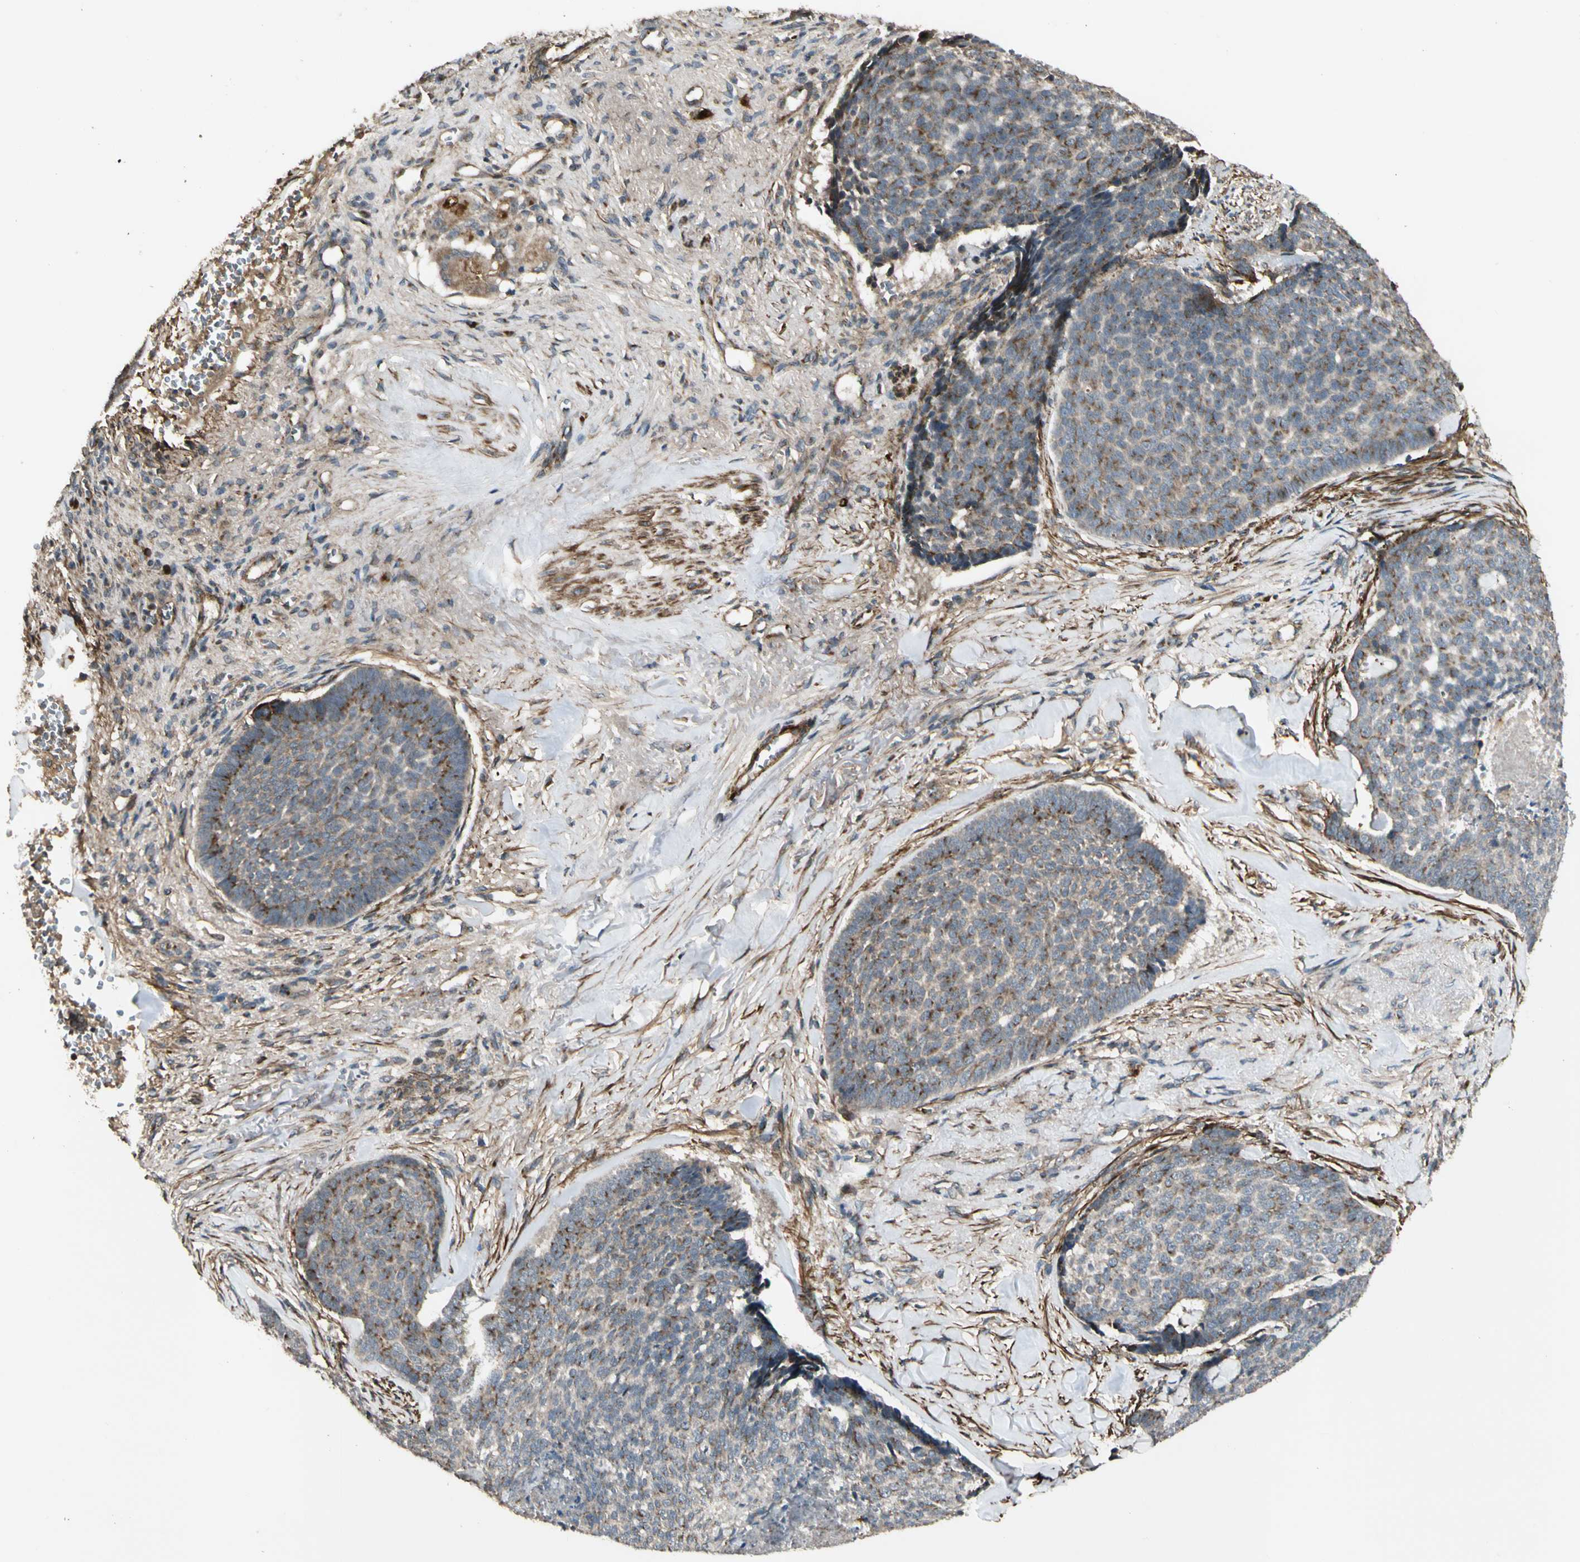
{"staining": {"intensity": "moderate", "quantity": "<25%", "location": "cytoplasmic/membranous"}, "tissue": "skin cancer", "cell_type": "Tumor cells", "image_type": "cancer", "snomed": [{"axis": "morphology", "description": "Basal cell carcinoma"}, {"axis": "topography", "description": "Skin"}], "caption": "The immunohistochemical stain labels moderate cytoplasmic/membranous positivity in tumor cells of skin cancer tissue. The staining is performed using DAB brown chromogen to label protein expression. The nuclei are counter-stained blue using hematoxylin.", "gene": "GCK", "patient": {"sex": "male", "age": 84}}